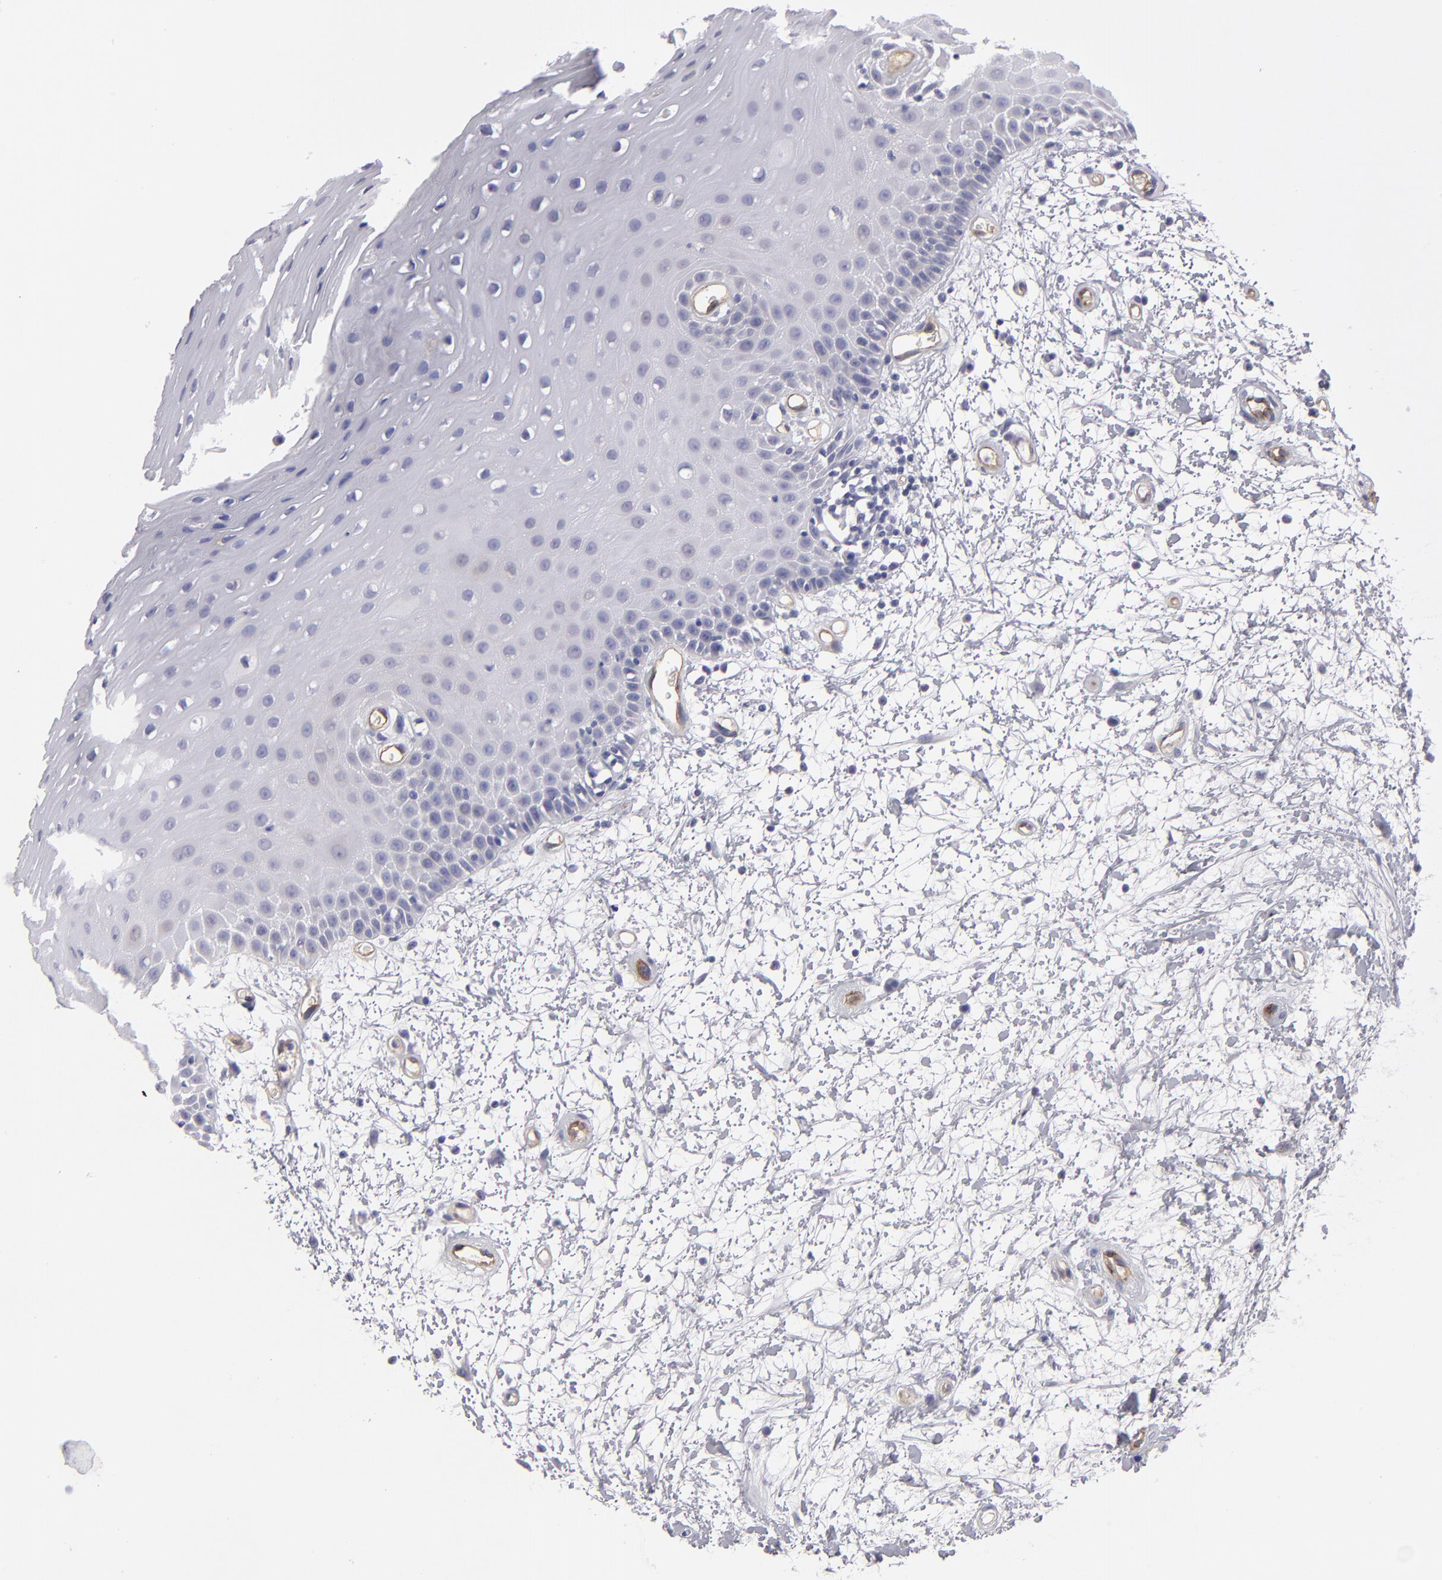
{"staining": {"intensity": "negative", "quantity": "none", "location": "none"}, "tissue": "oral mucosa", "cell_type": "Squamous epithelial cells", "image_type": "normal", "snomed": [{"axis": "morphology", "description": "Normal tissue, NOS"}, {"axis": "topography", "description": "Oral tissue"}], "caption": "Immunohistochemistry (IHC) photomicrograph of benign human oral mucosa stained for a protein (brown), which reveals no positivity in squamous epithelial cells. Nuclei are stained in blue.", "gene": "PLVAP", "patient": {"sex": "female", "age": 79}}